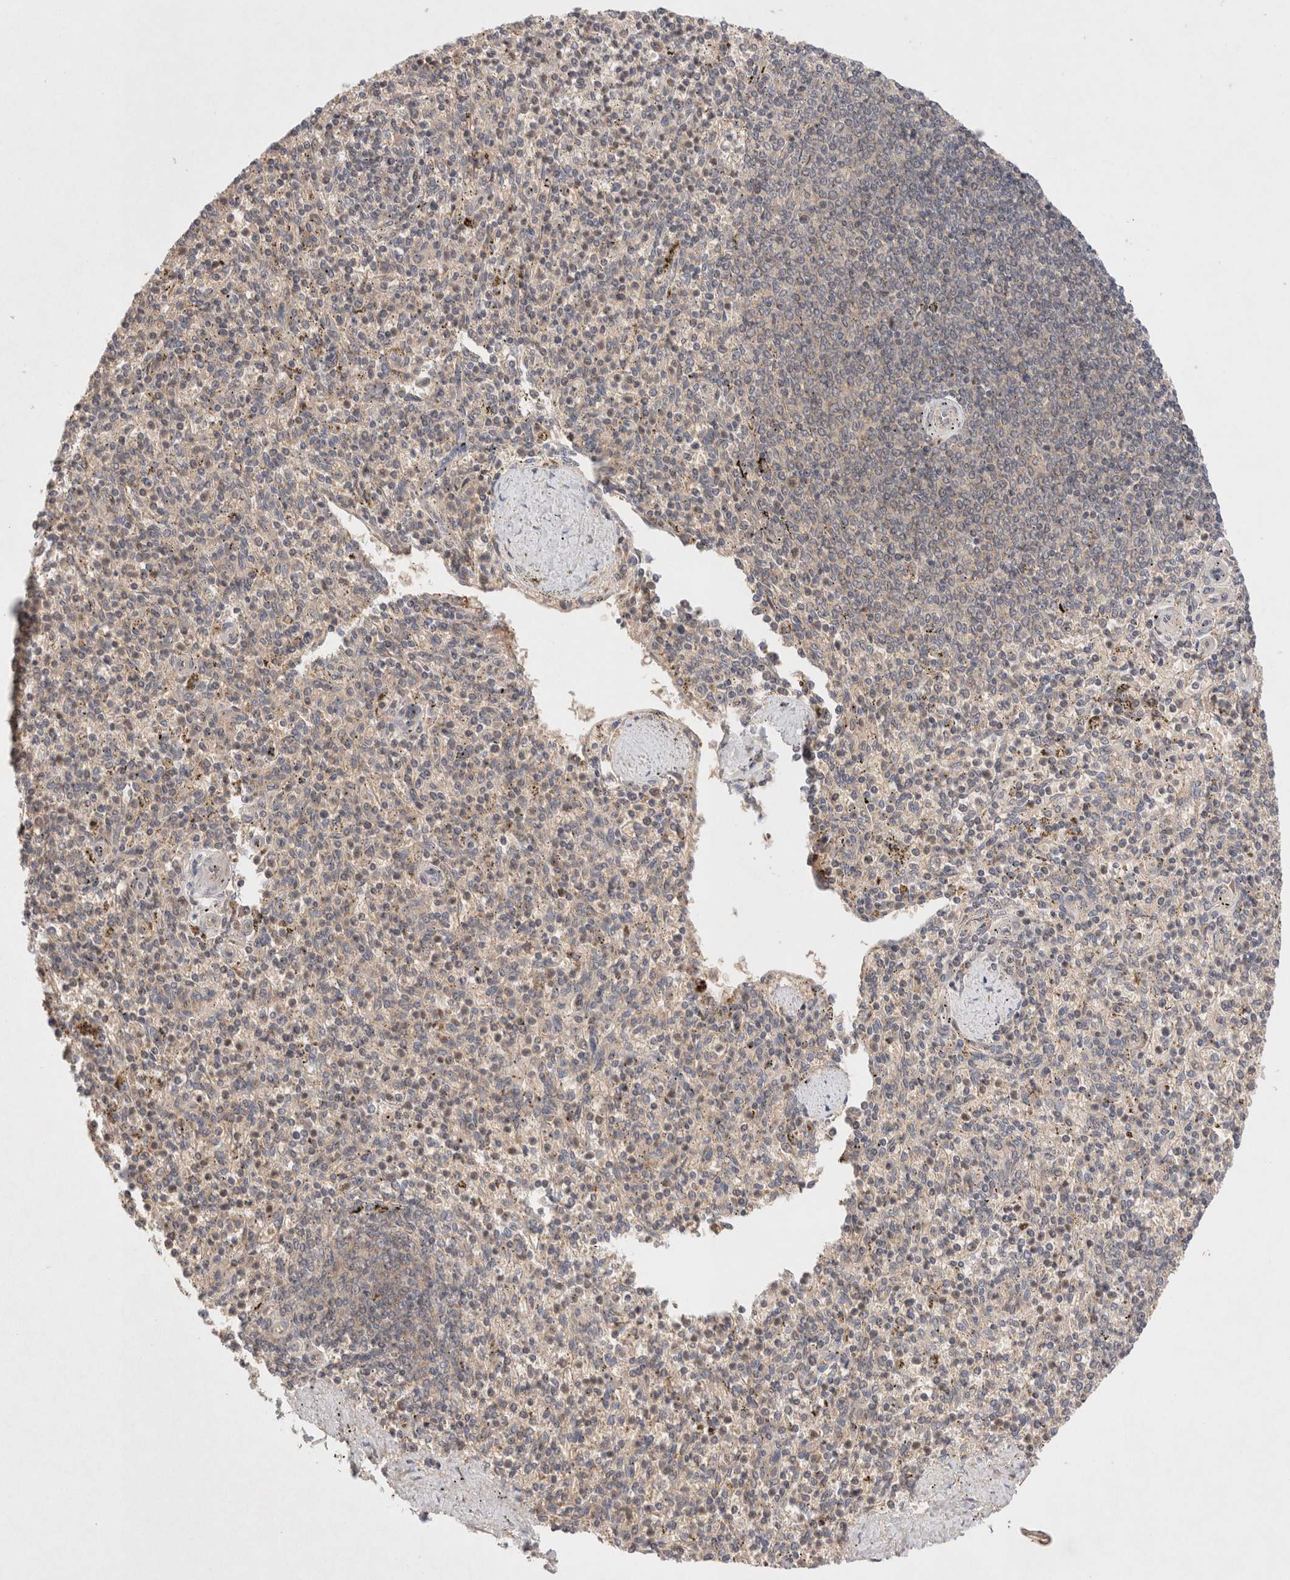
{"staining": {"intensity": "moderate", "quantity": "25%-75%", "location": "cytoplasmic/membranous"}, "tissue": "spleen", "cell_type": "Cells in red pulp", "image_type": "normal", "snomed": [{"axis": "morphology", "description": "Normal tissue, NOS"}, {"axis": "topography", "description": "Spleen"}], "caption": "Moderate cytoplasmic/membranous expression for a protein is seen in about 25%-75% of cells in red pulp of benign spleen using immunohistochemistry.", "gene": "KLHL20", "patient": {"sex": "male", "age": 72}}